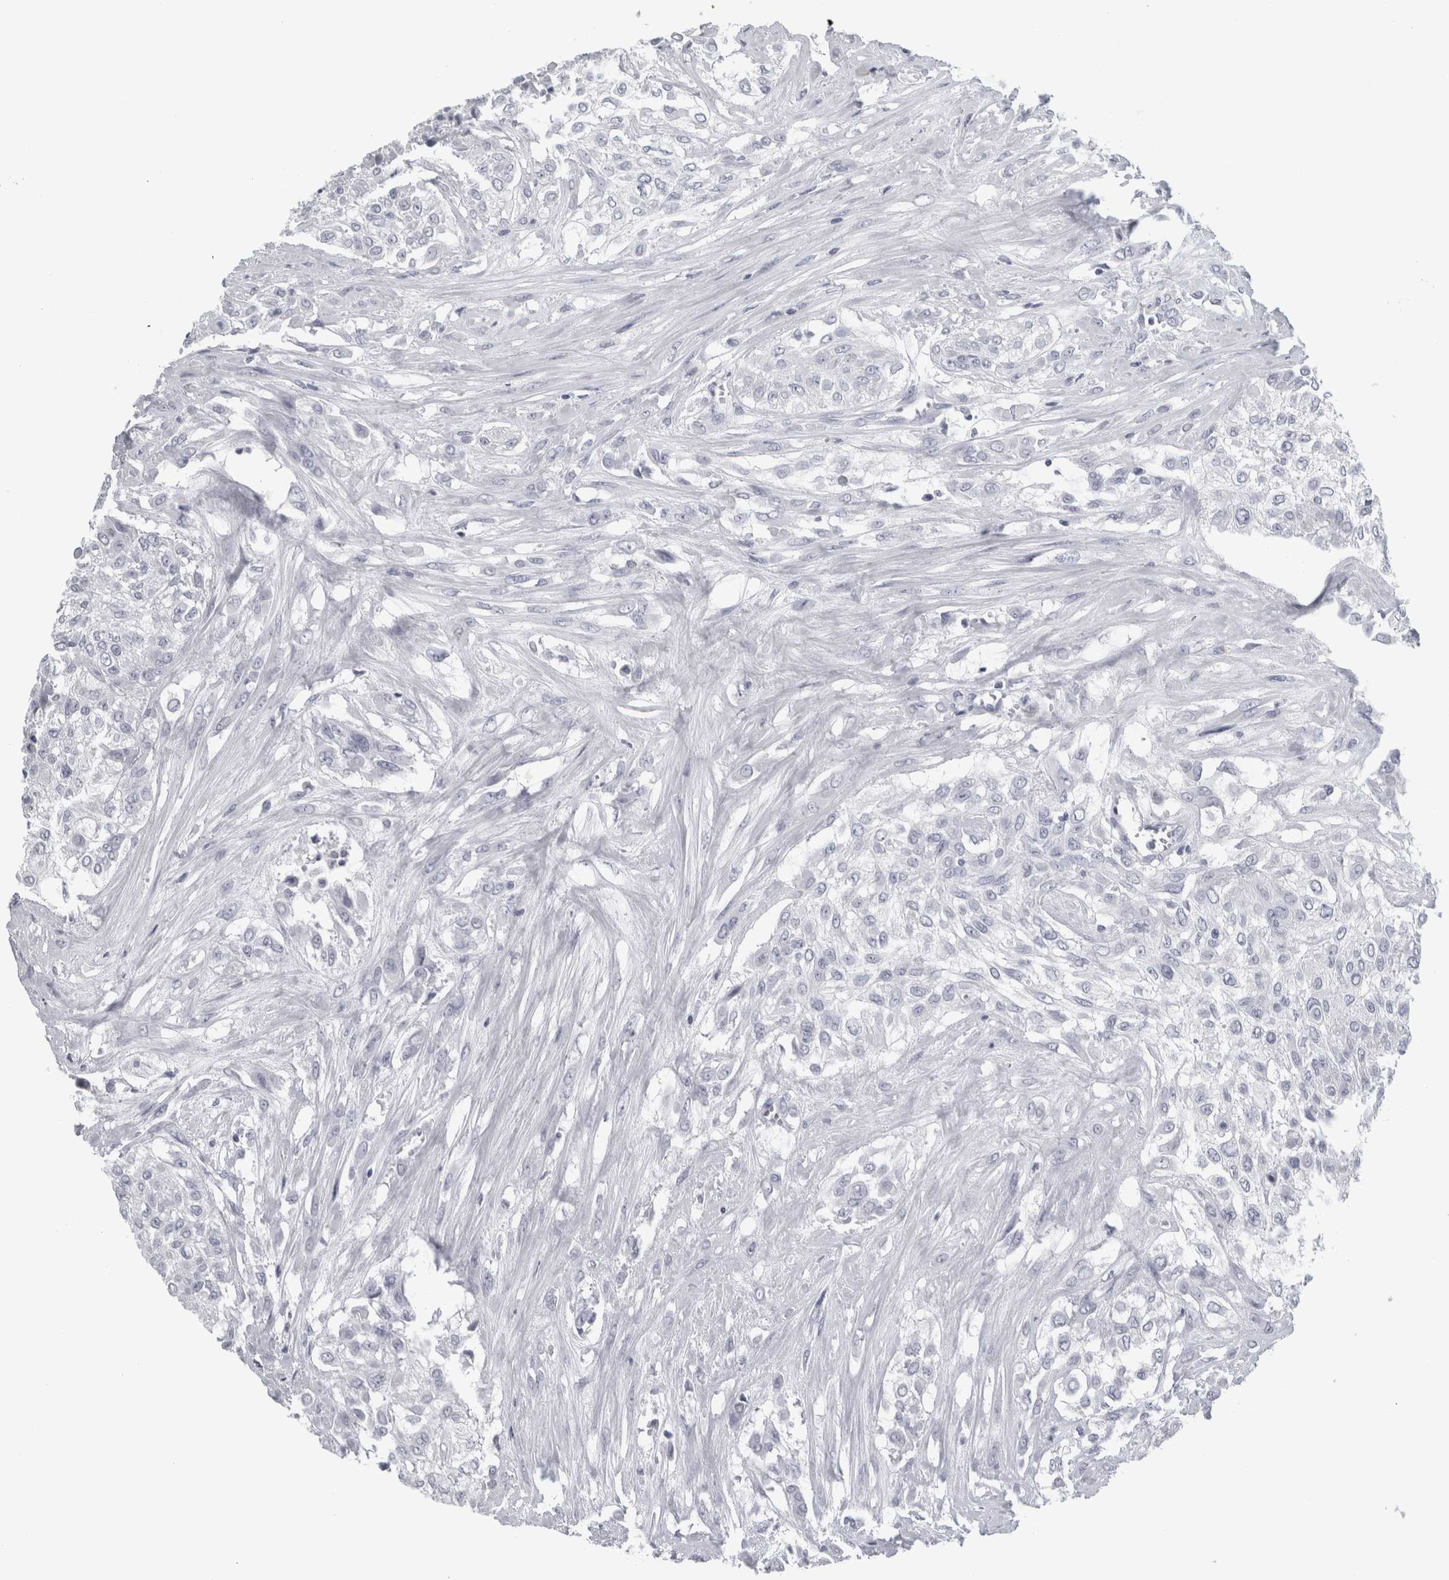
{"staining": {"intensity": "negative", "quantity": "none", "location": "none"}, "tissue": "urothelial cancer", "cell_type": "Tumor cells", "image_type": "cancer", "snomed": [{"axis": "morphology", "description": "Urothelial carcinoma, High grade"}, {"axis": "topography", "description": "Urinary bladder"}], "caption": "Human urothelial carcinoma (high-grade) stained for a protein using IHC displays no expression in tumor cells.", "gene": "CPE", "patient": {"sex": "male", "age": 57}}